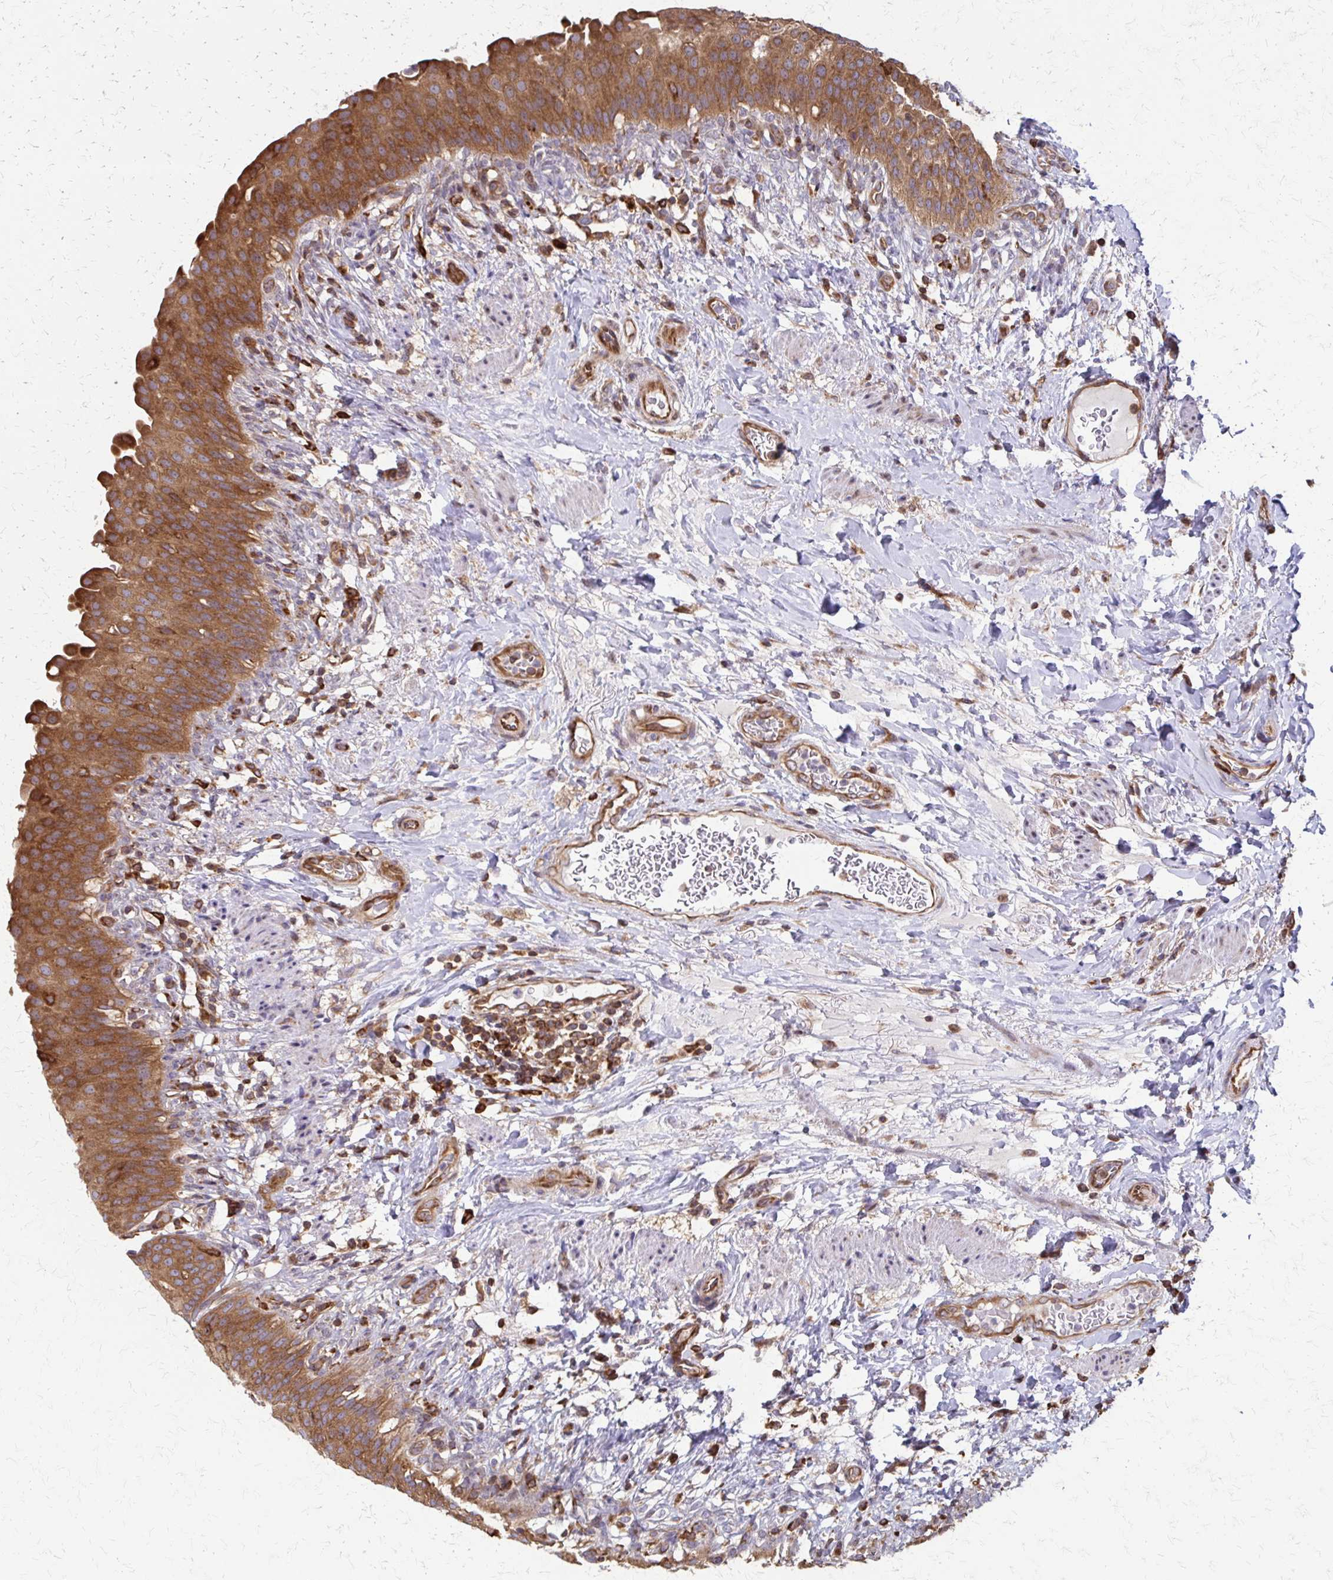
{"staining": {"intensity": "strong", "quantity": ">75%", "location": "cytoplasmic/membranous"}, "tissue": "urinary bladder", "cell_type": "Urothelial cells", "image_type": "normal", "snomed": [{"axis": "morphology", "description": "Normal tissue, NOS"}, {"axis": "topography", "description": "Urinary bladder"}, {"axis": "topography", "description": "Peripheral nerve tissue"}], "caption": "IHC photomicrograph of unremarkable human urinary bladder stained for a protein (brown), which shows high levels of strong cytoplasmic/membranous expression in approximately >75% of urothelial cells.", "gene": "EEF2", "patient": {"sex": "female", "age": 60}}